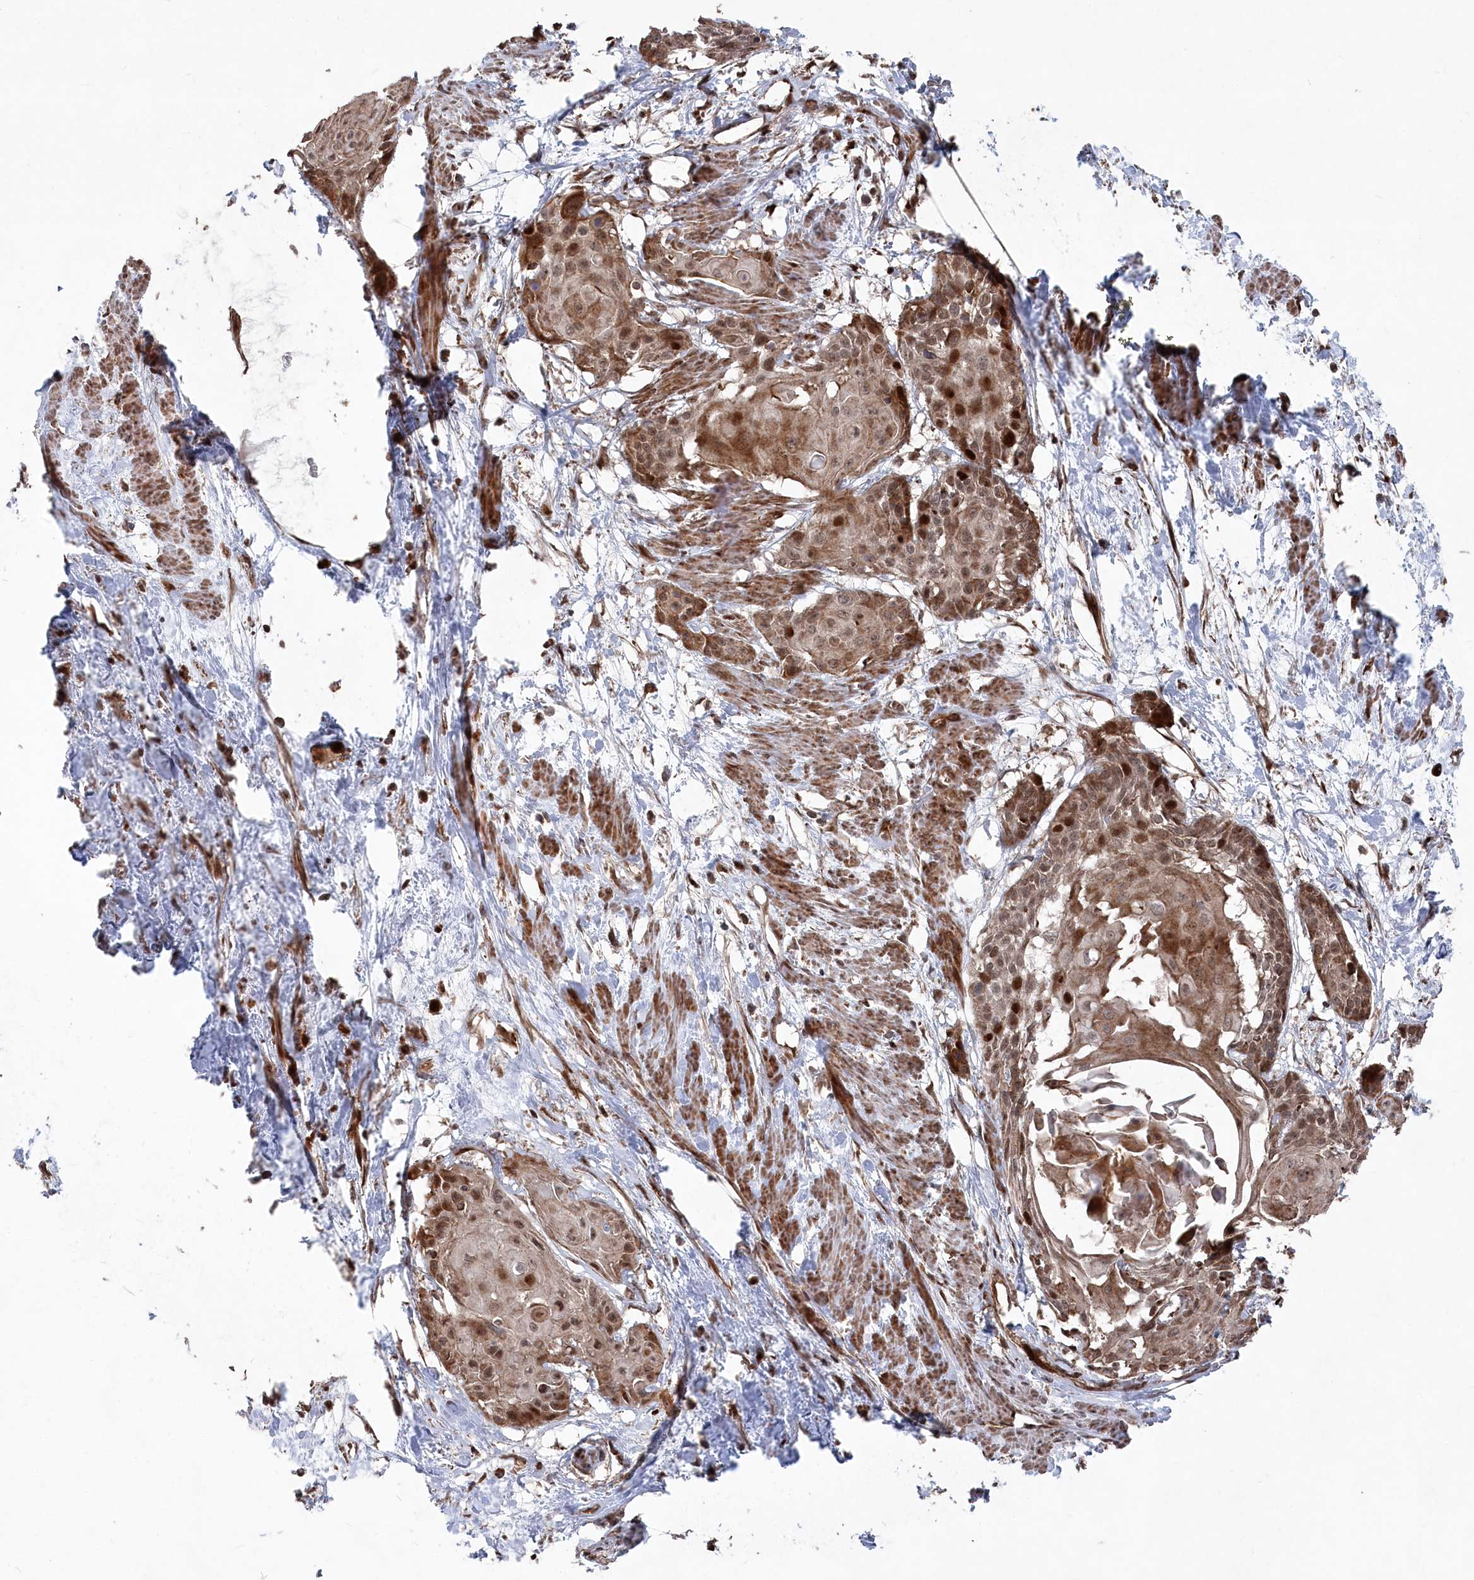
{"staining": {"intensity": "moderate", "quantity": ">75%", "location": "cytoplasmic/membranous,nuclear"}, "tissue": "cervical cancer", "cell_type": "Tumor cells", "image_type": "cancer", "snomed": [{"axis": "morphology", "description": "Squamous cell carcinoma, NOS"}, {"axis": "topography", "description": "Cervix"}], "caption": "Immunohistochemical staining of human cervical cancer shows medium levels of moderate cytoplasmic/membranous and nuclear staining in about >75% of tumor cells.", "gene": "POLR3A", "patient": {"sex": "female", "age": 57}}